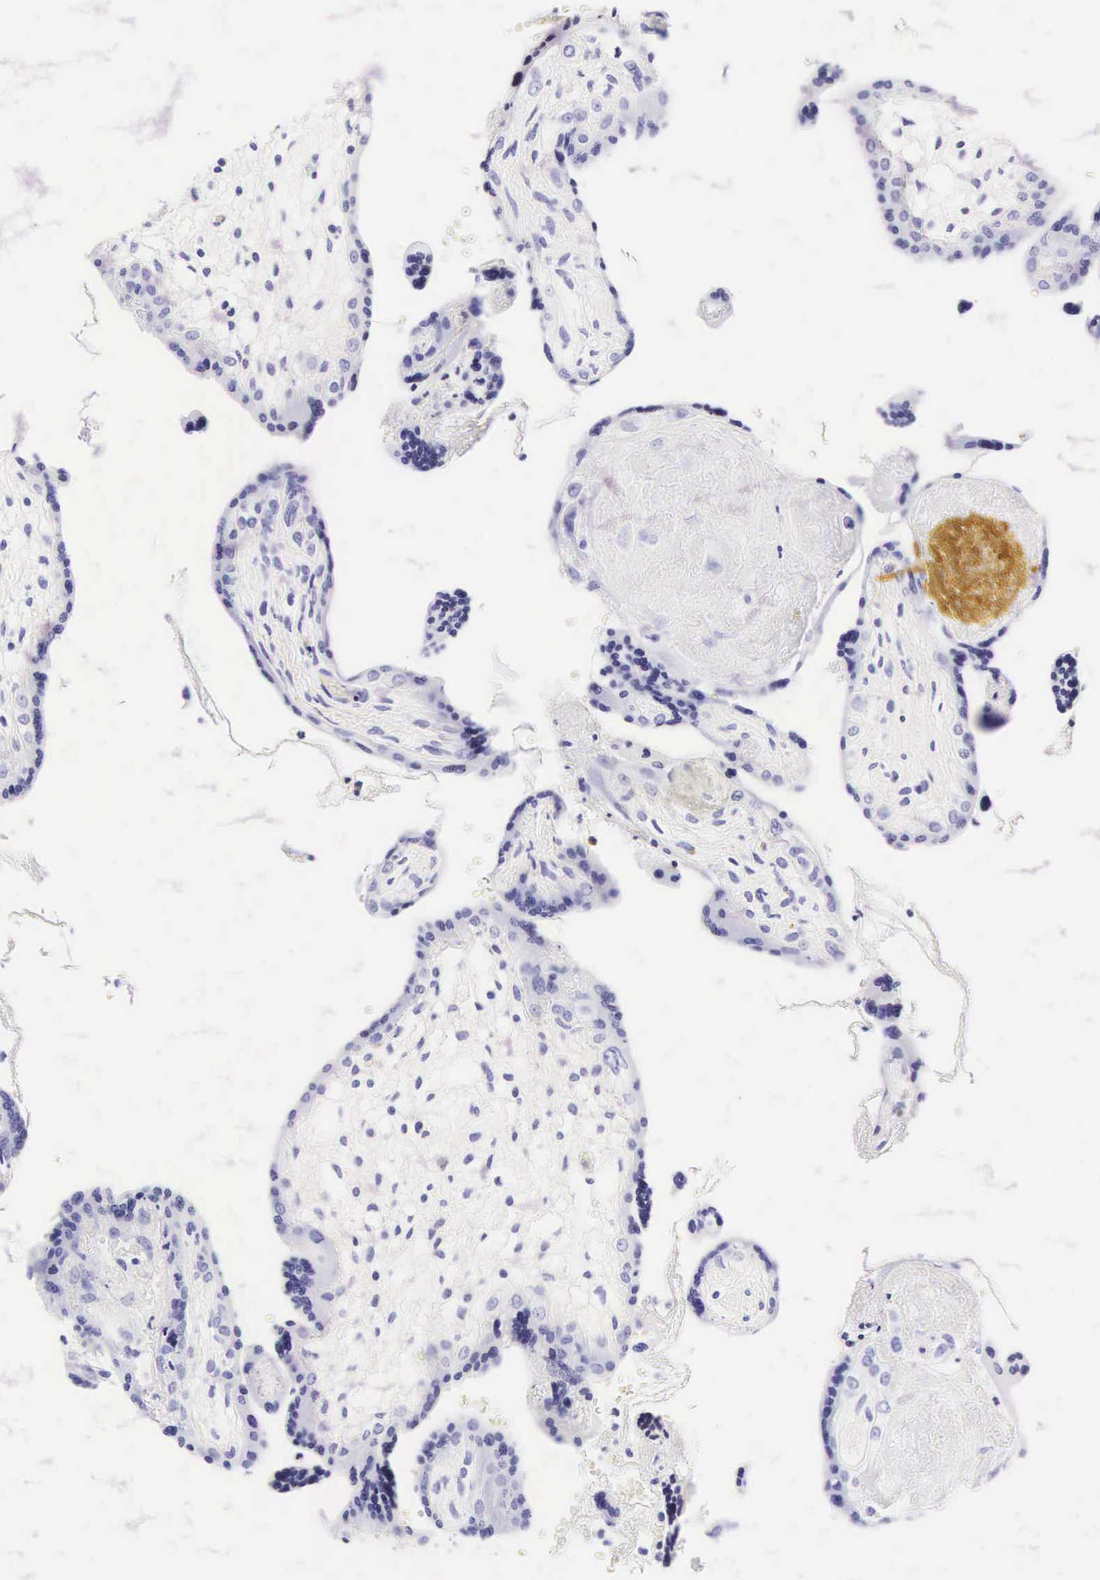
{"staining": {"intensity": "negative", "quantity": "none", "location": "none"}, "tissue": "placenta", "cell_type": "Decidual cells", "image_type": "normal", "snomed": [{"axis": "morphology", "description": "Normal tissue, NOS"}, {"axis": "topography", "description": "Placenta"}], "caption": "Immunohistochemistry (IHC) image of benign placenta: placenta stained with DAB (3,3'-diaminobenzidine) reveals no significant protein expression in decidual cells. (DAB (3,3'-diaminobenzidine) IHC with hematoxylin counter stain).", "gene": "CD1A", "patient": {"sex": "female", "age": 24}}